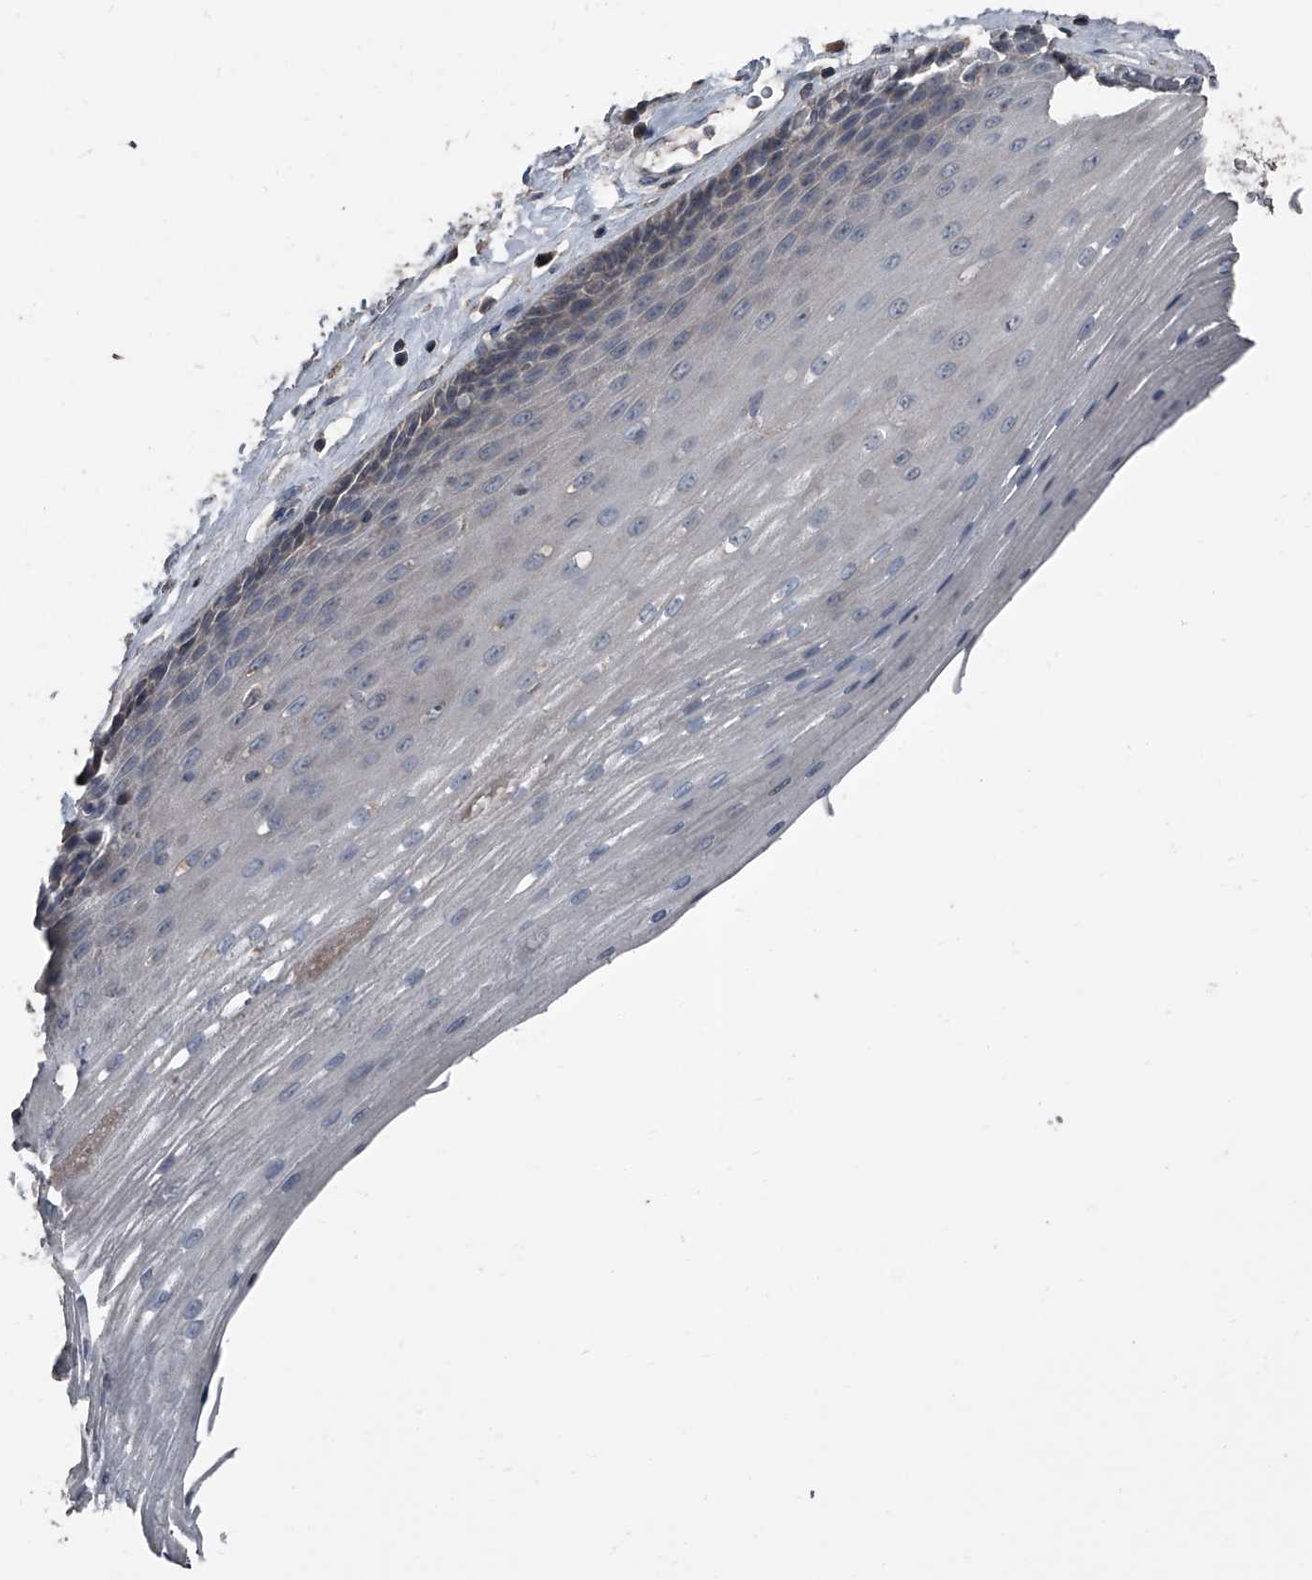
{"staining": {"intensity": "negative", "quantity": "none", "location": "none"}, "tissue": "esophagus", "cell_type": "Squamous epithelial cells", "image_type": "normal", "snomed": [{"axis": "morphology", "description": "Normal tissue, NOS"}, {"axis": "topography", "description": "Esophagus"}], "caption": "Immunohistochemistry (IHC) of unremarkable esophagus displays no expression in squamous epithelial cells.", "gene": "OARD1", "patient": {"sex": "male", "age": 62}}